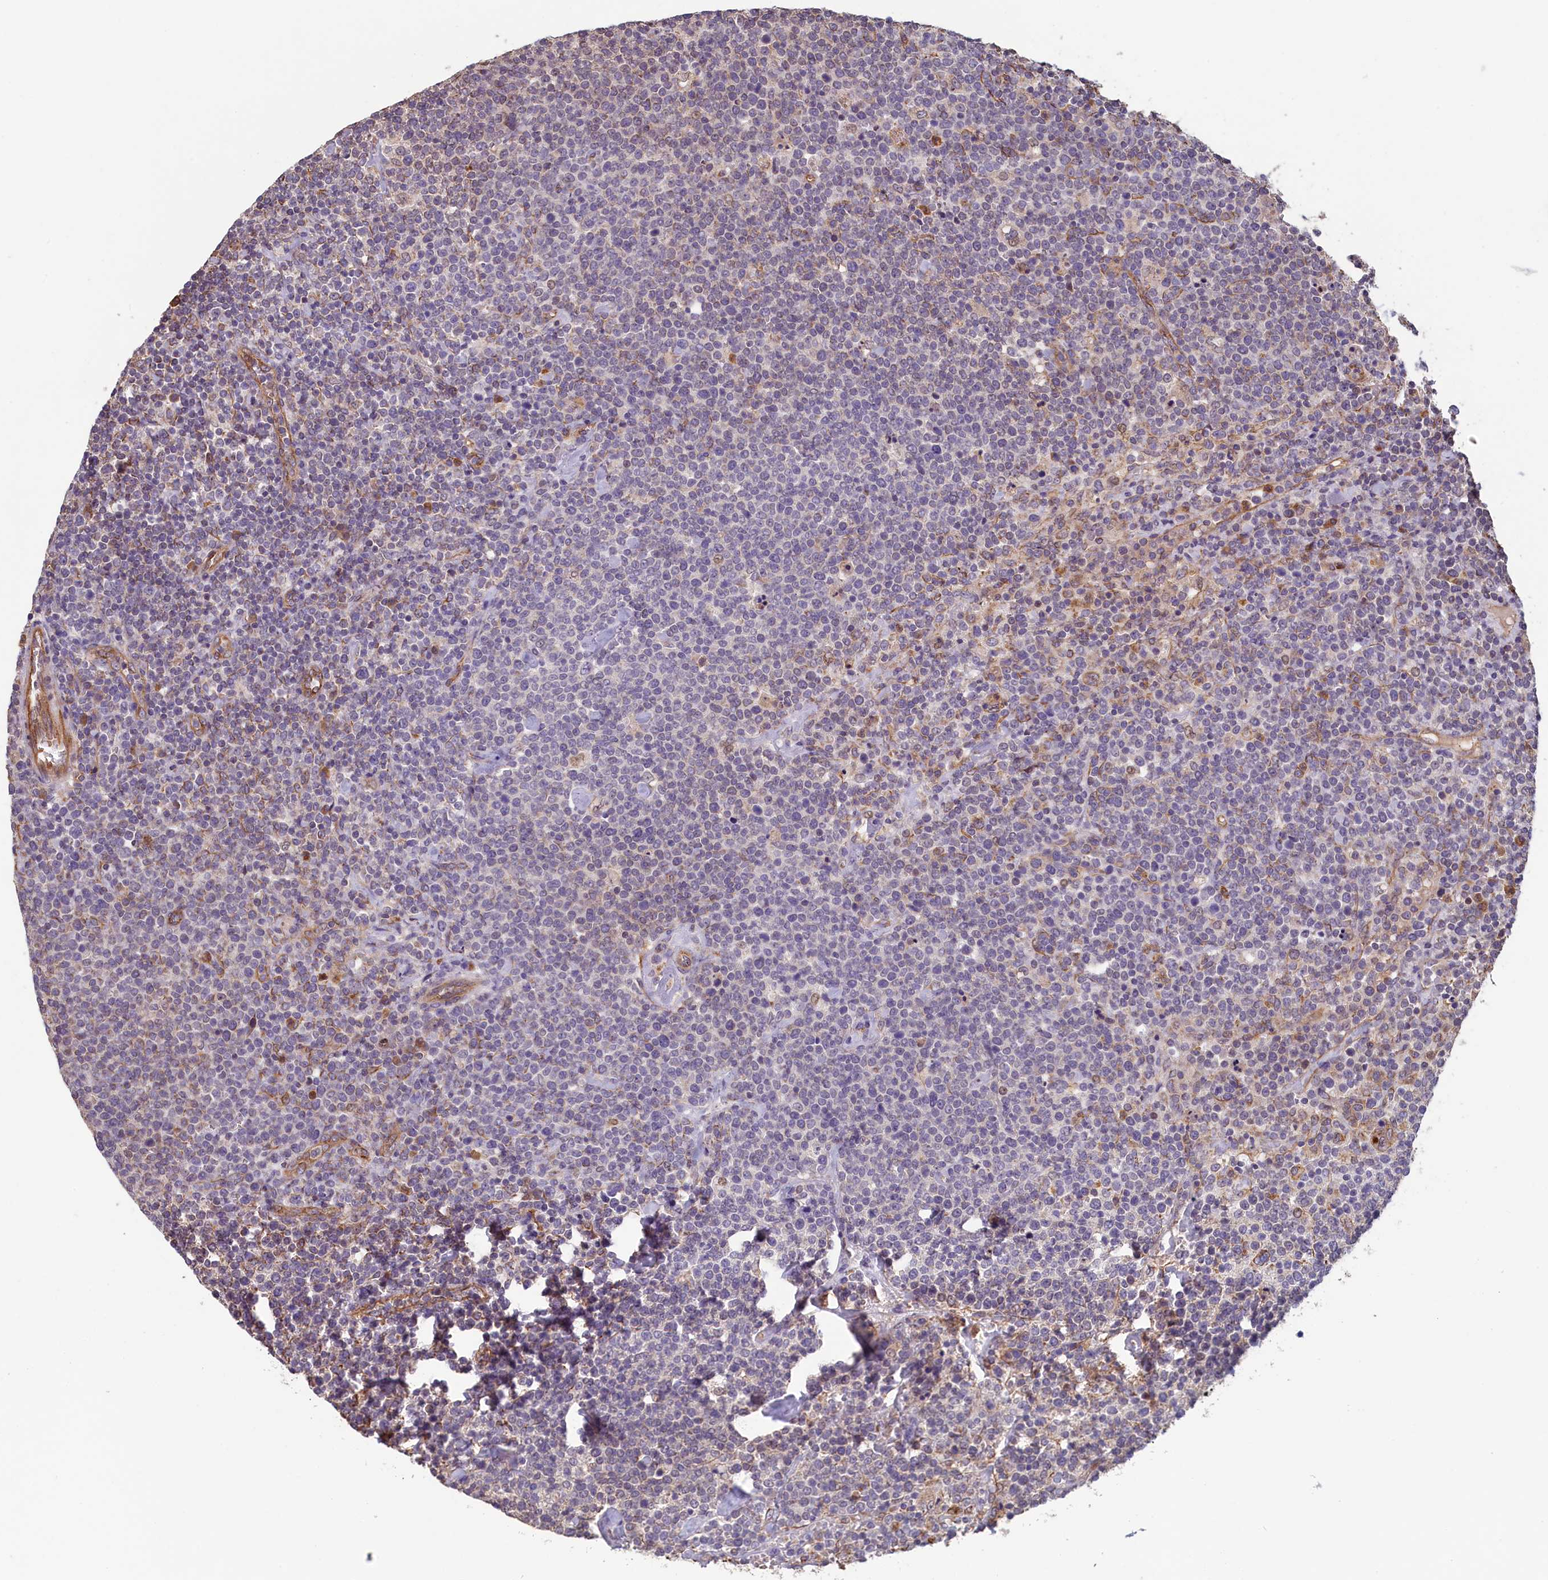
{"staining": {"intensity": "negative", "quantity": "none", "location": "none"}, "tissue": "lymphoma", "cell_type": "Tumor cells", "image_type": "cancer", "snomed": [{"axis": "morphology", "description": "Malignant lymphoma, non-Hodgkin's type, High grade"}, {"axis": "topography", "description": "Lymph node"}], "caption": "There is no significant staining in tumor cells of malignant lymphoma, non-Hodgkin's type (high-grade).", "gene": "ACSBG1", "patient": {"sex": "male", "age": 61}}